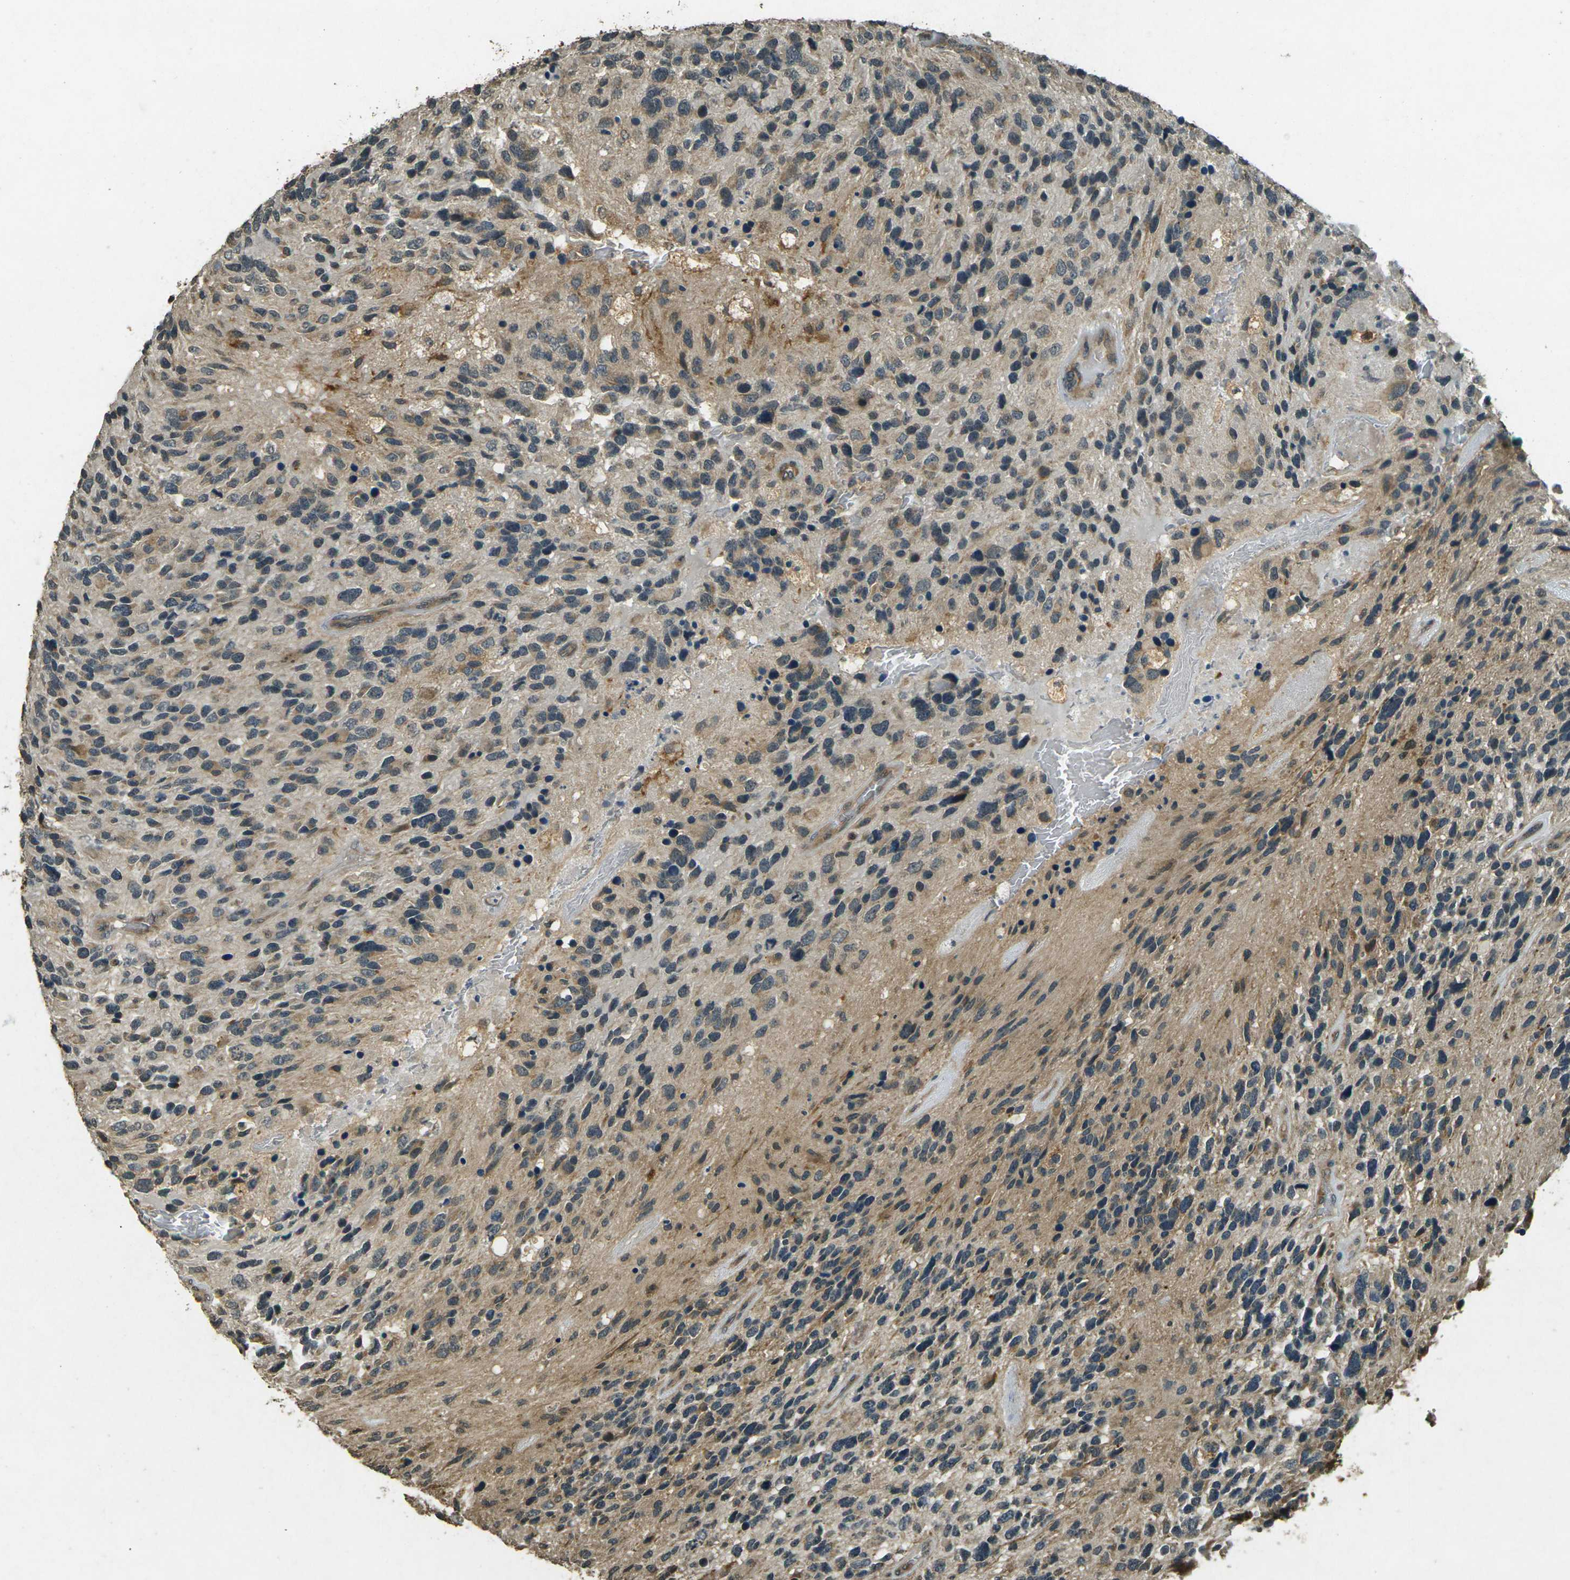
{"staining": {"intensity": "moderate", "quantity": "<25%", "location": "cytoplasmic/membranous"}, "tissue": "glioma", "cell_type": "Tumor cells", "image_type": "cancer", "snomed": [{"axis": "morphology", "description": "Glioma, malignant, High grade"}, {"axis": "topography", "description": "Brain"}], "caption": "Moderate cytoplasmic/membranous expression is present in about <25% of tumor cells in glioma. Nuclei are stained in blue.", "gene": "PDE2A", "patient": {"sex": "female", "age": 58}}